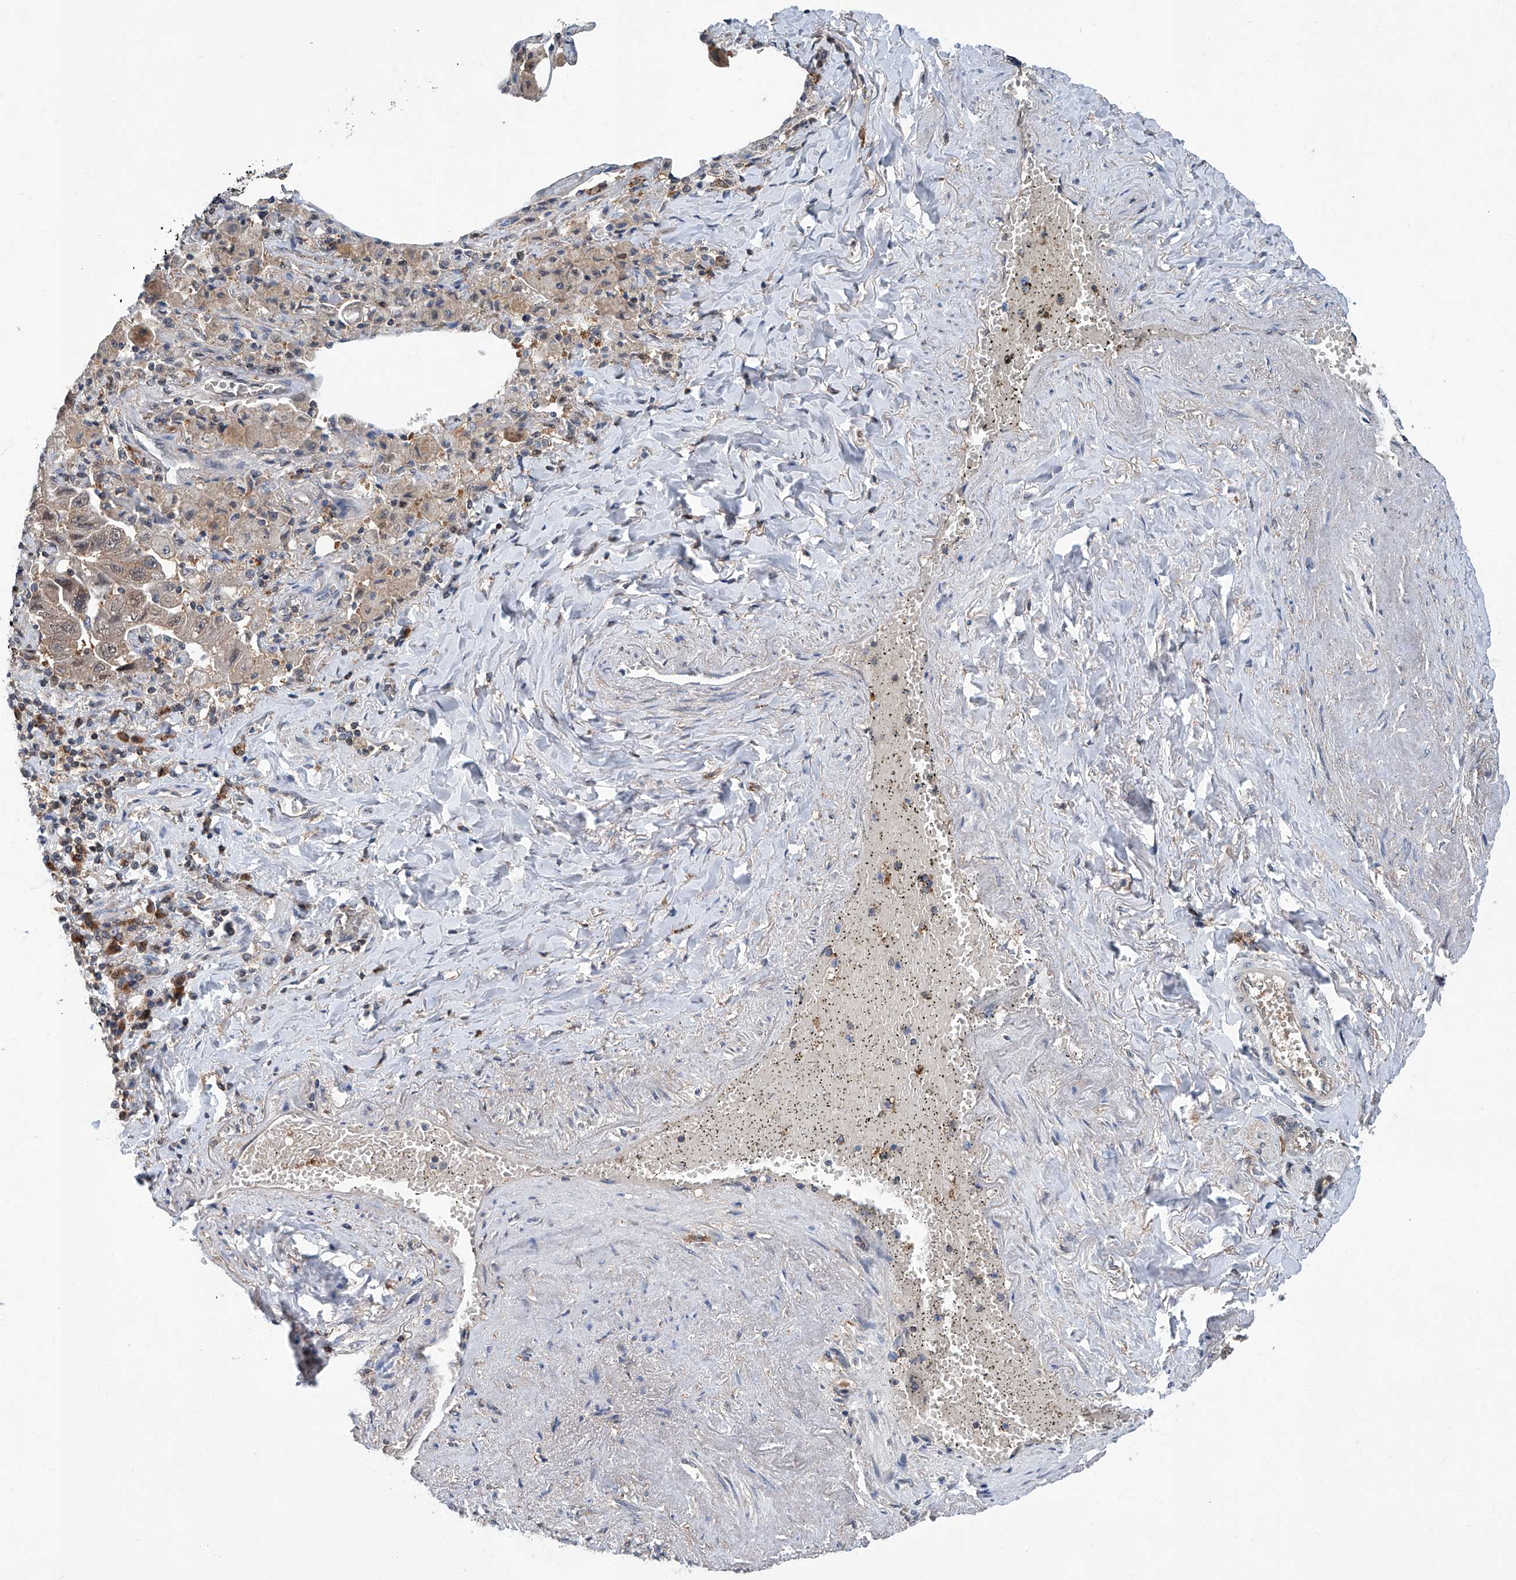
{"staining": {"intensity": "weak", "quantity": ">75%", "location": "cytoplasmic/membranous,nuclear"}, "tissue": "lung cancer", "cell_type": "Tumor cells", "image_type": "cancer", "snomed": [{"axis": "morphology", "description": "Adenocarcinoma, NOS"}, {"axis": "topography", "description": "Lung"}], "caption": "The image reveals a brown stain indicating the presence of a protein in the cytoplasmic/membranous and nuclear of tumor cells in adenocarcinoma (lung). (Stains: DAB in brown, nuclei in blue, Microscopy: brightfield microscopy at high magnification).", "gene": "CLK1", "patient": {"sex": "female", "age": 51}}